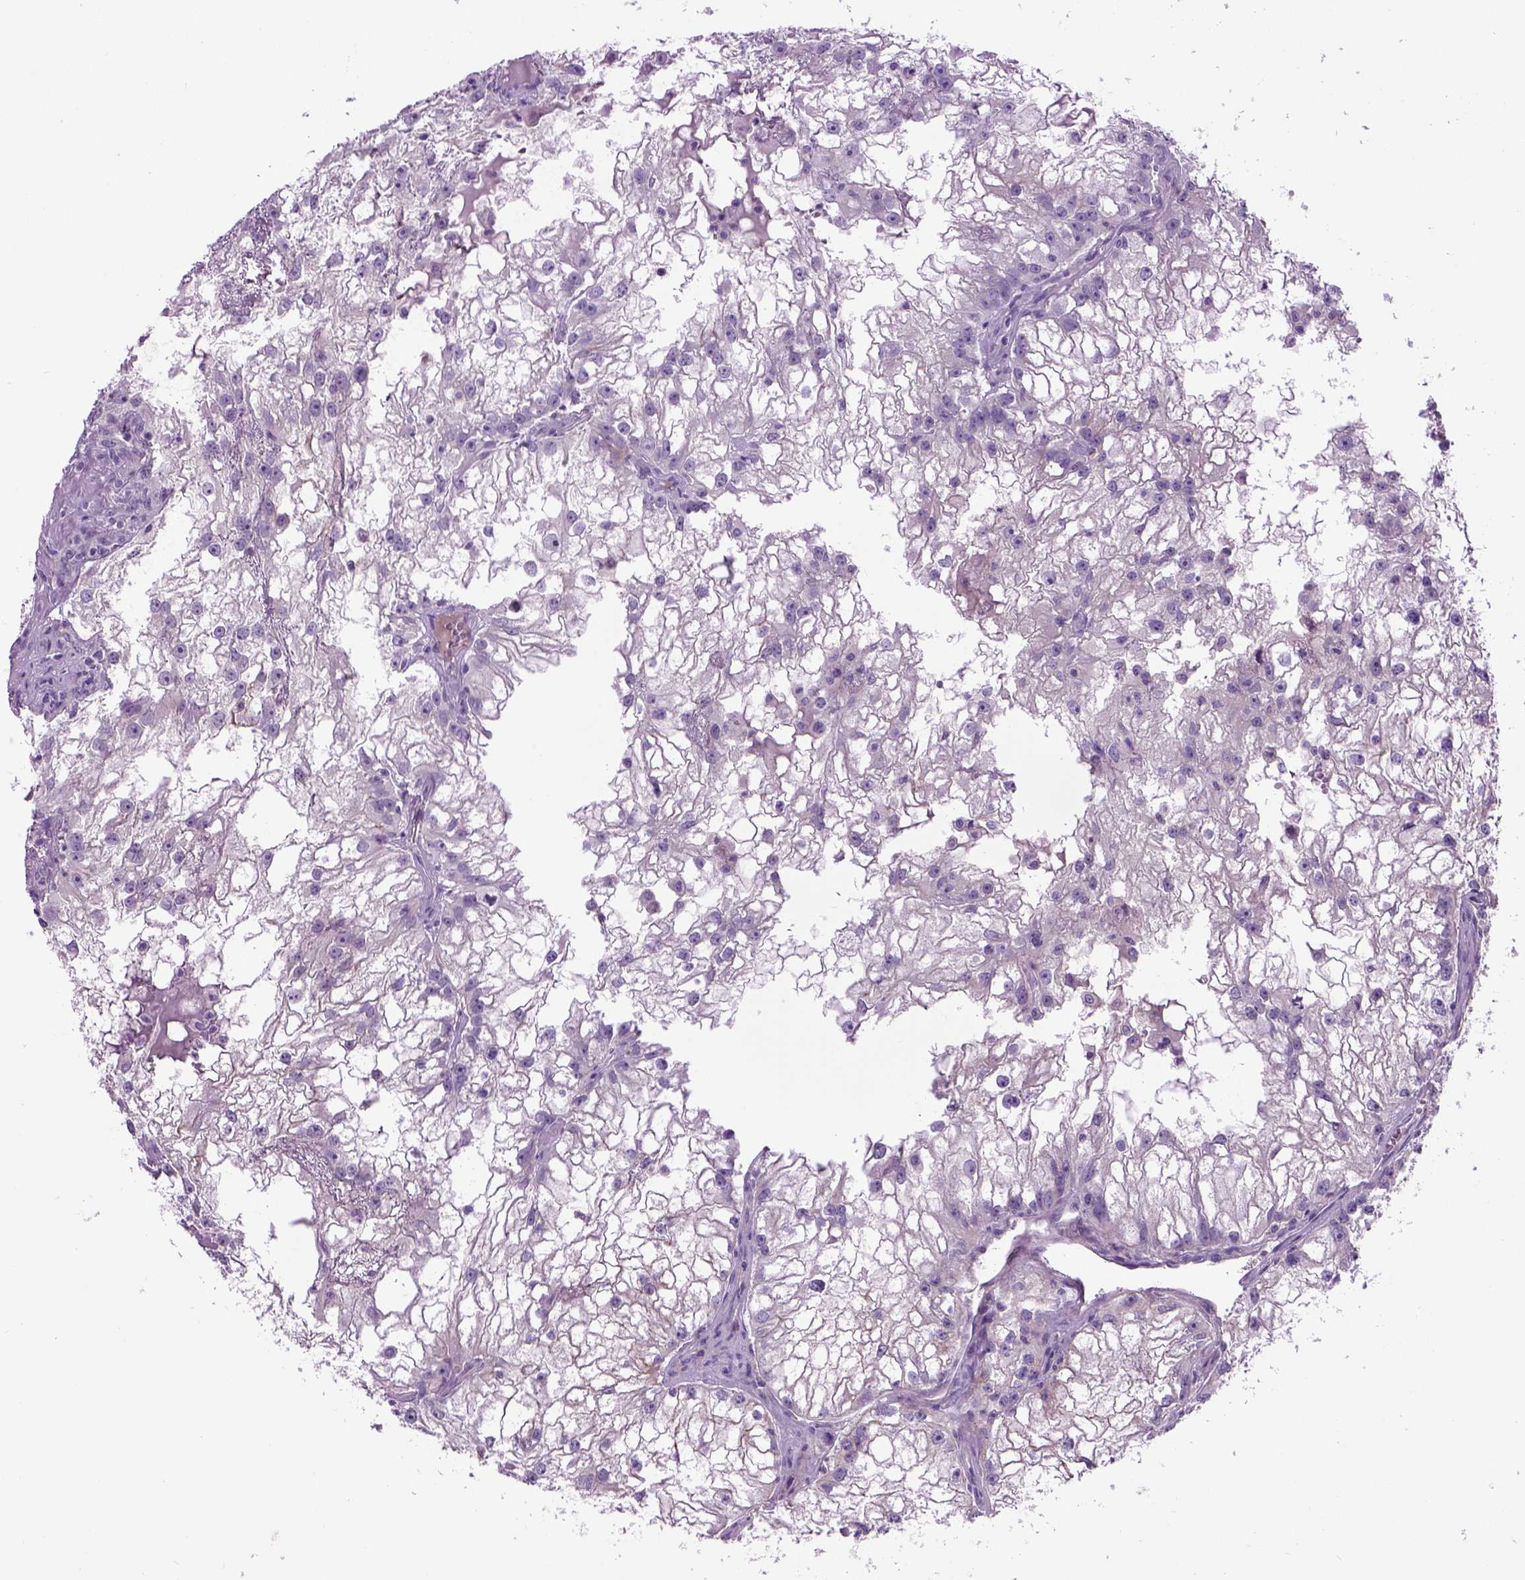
{"staining": {"intensity": "negative", "quantity": "none", "location": "none"}, "tissue": "renal cancer", "cell_type": "Tumor cells", "image_type": "cancer", "snomed": [{"axis": "morphology", "description": "Adenocarcinoma, NOS"}, {"axis": "topography", "description": "Kidney"}], "caption": "High power microscopy micrograph of an immunohistochemistry image of renal adenocarcinoma, revealing no significant staining in tumor cells. Nuclei are stained in blue.", "gene": "CDH1", "patient": {"sex": "male", "age": 59}}